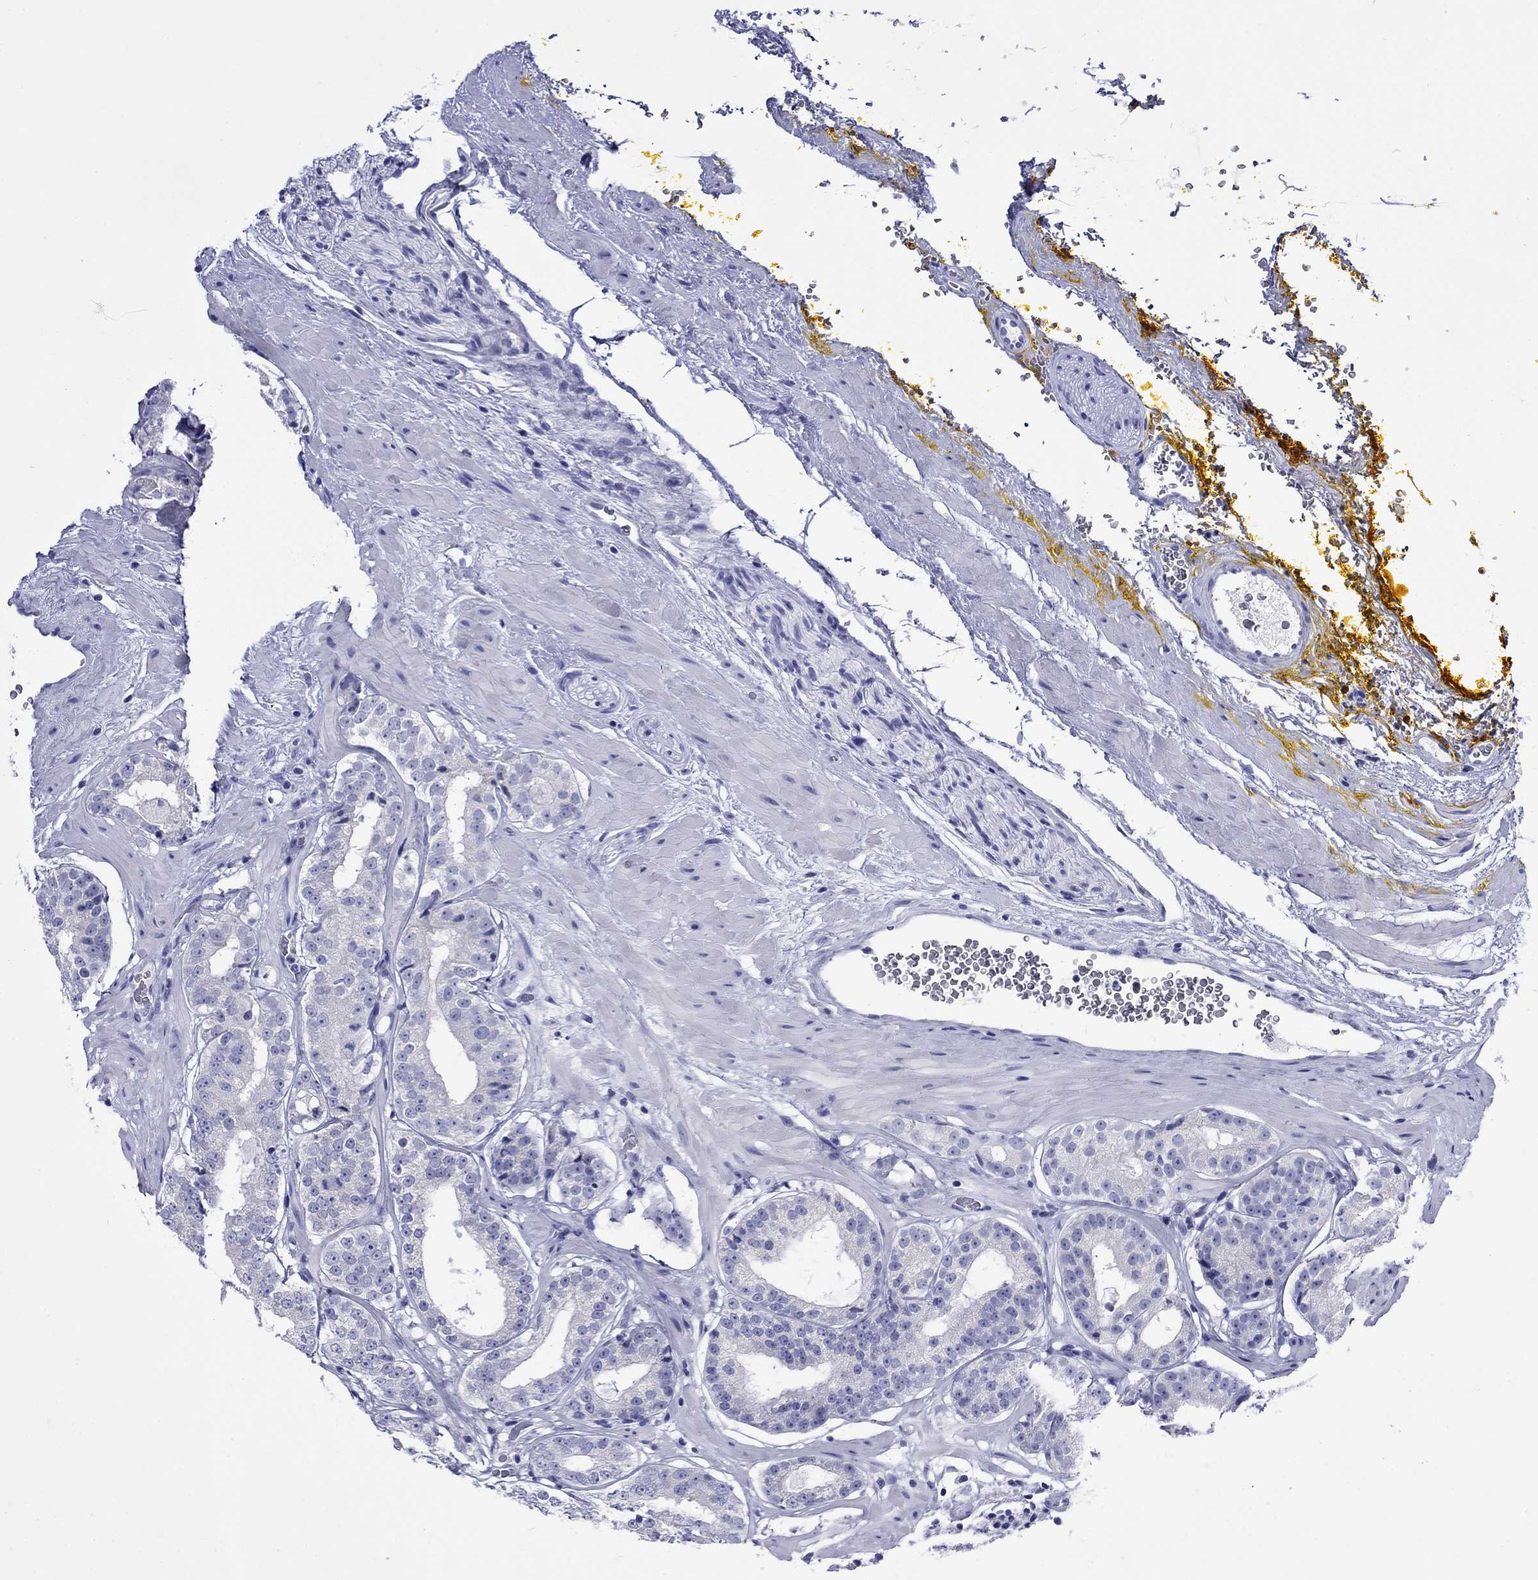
{"staining": {"intensity": "negative", "quantity": "none", "location": "none"}, "tissue": "prostate cancer", "cell_type": "Tumor cells", "image_type": "cancer", "snomed": [{"axis": "morphology", "description": "Adenocarcinoma, Low grade"}, {"axis": "topography", "description": "Prostate"}], "caption": "An image of human prostate cancer (low-grade adenocarcinoma) is negative for staining in tumor cells.", "gene": "GIP", "patient": {"sex": "male", "age": 60}}